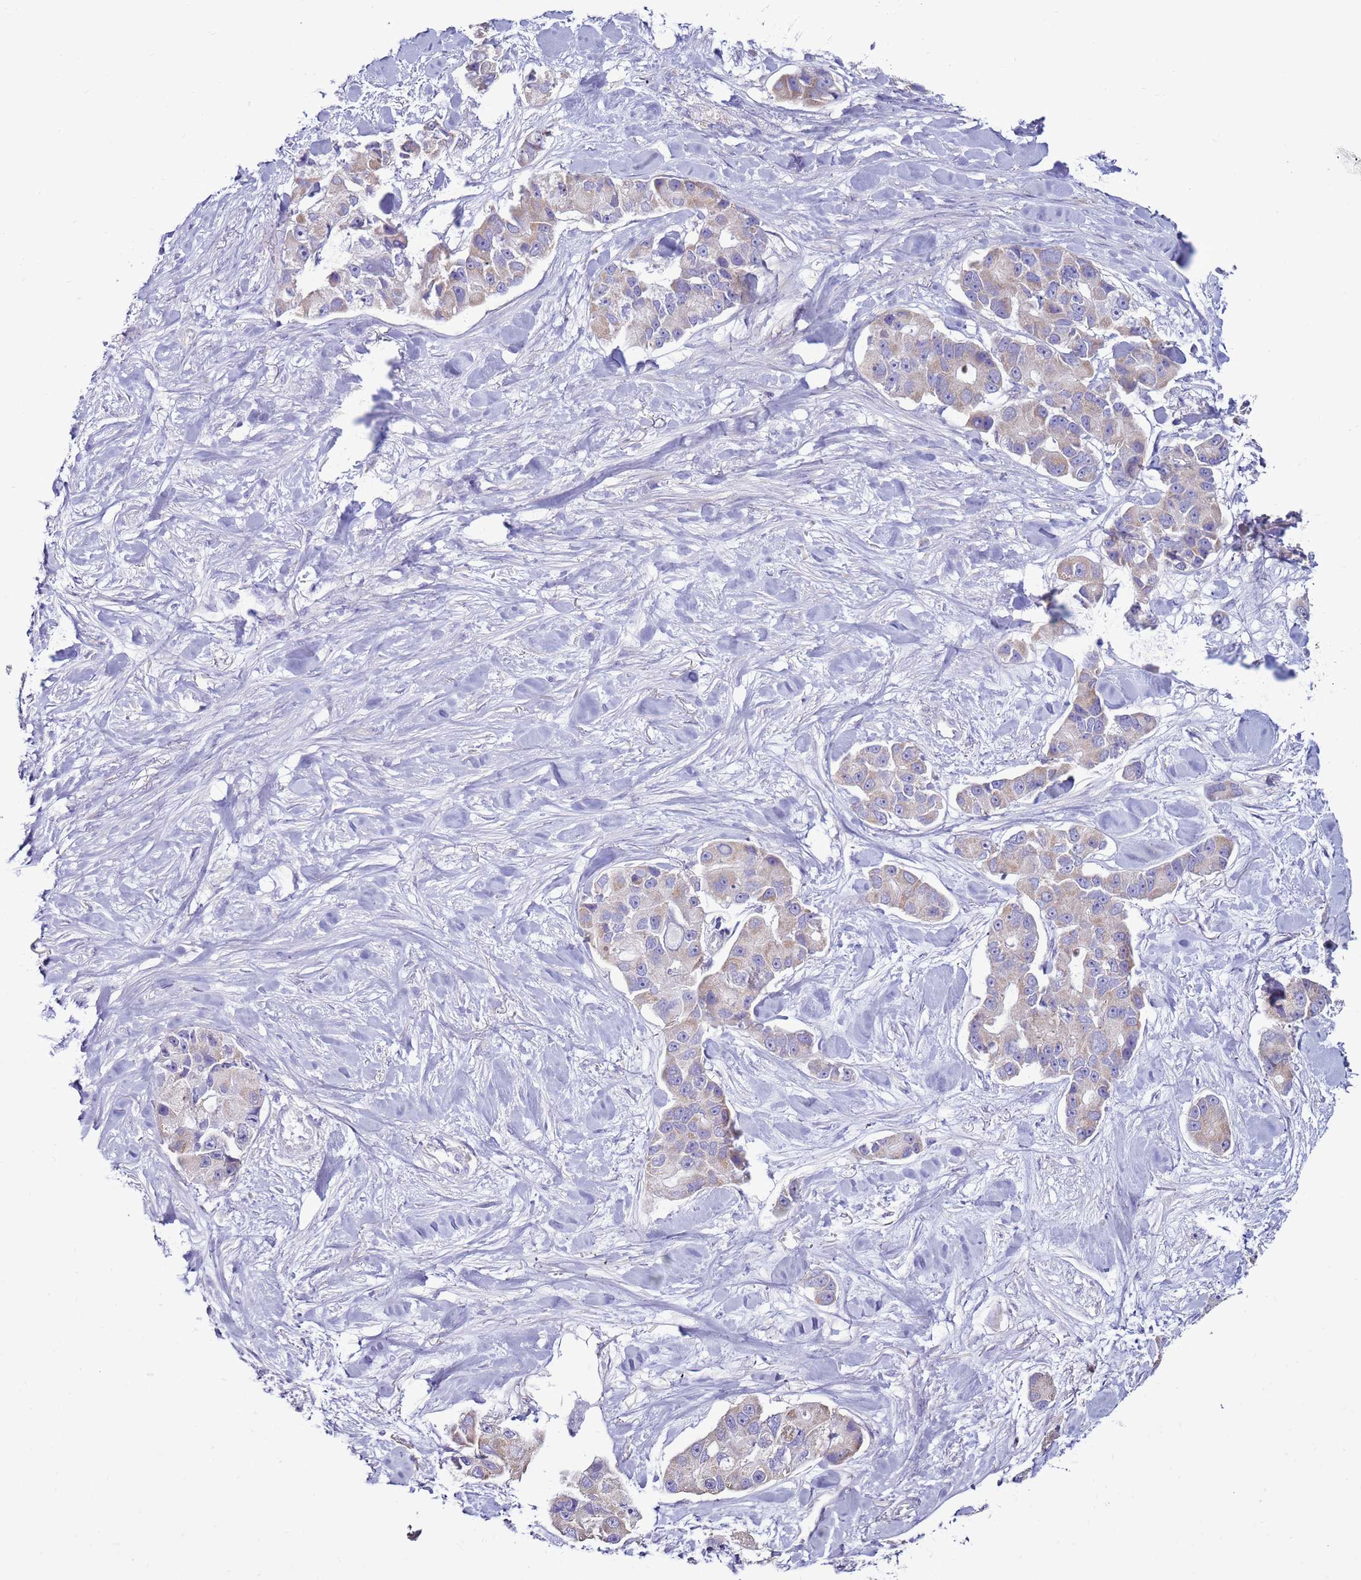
{"staining": {"intensity": "weak", "quantity": "<25%", "location": "cytoplasmic/membranous"}, "tissue": "lung cancer", "cell_type": "Tumor cells", "image_type": "cancer", "snomed": [{"axis": "morphology", "description": "Adenocarcinoma, NOS"}, {"axis": "topography", "description": "Lung"}], "caption": "A high-resolution photomicrograph shows IHC staining of adenocarcinoma (lung), which exhibits no significant positivity in tumor cells. (DAB IHC visualized using brightfield microscopy, high magnification).", "gene": "TRAPPC4", "patient": {"sex": "female", "age": 54}}